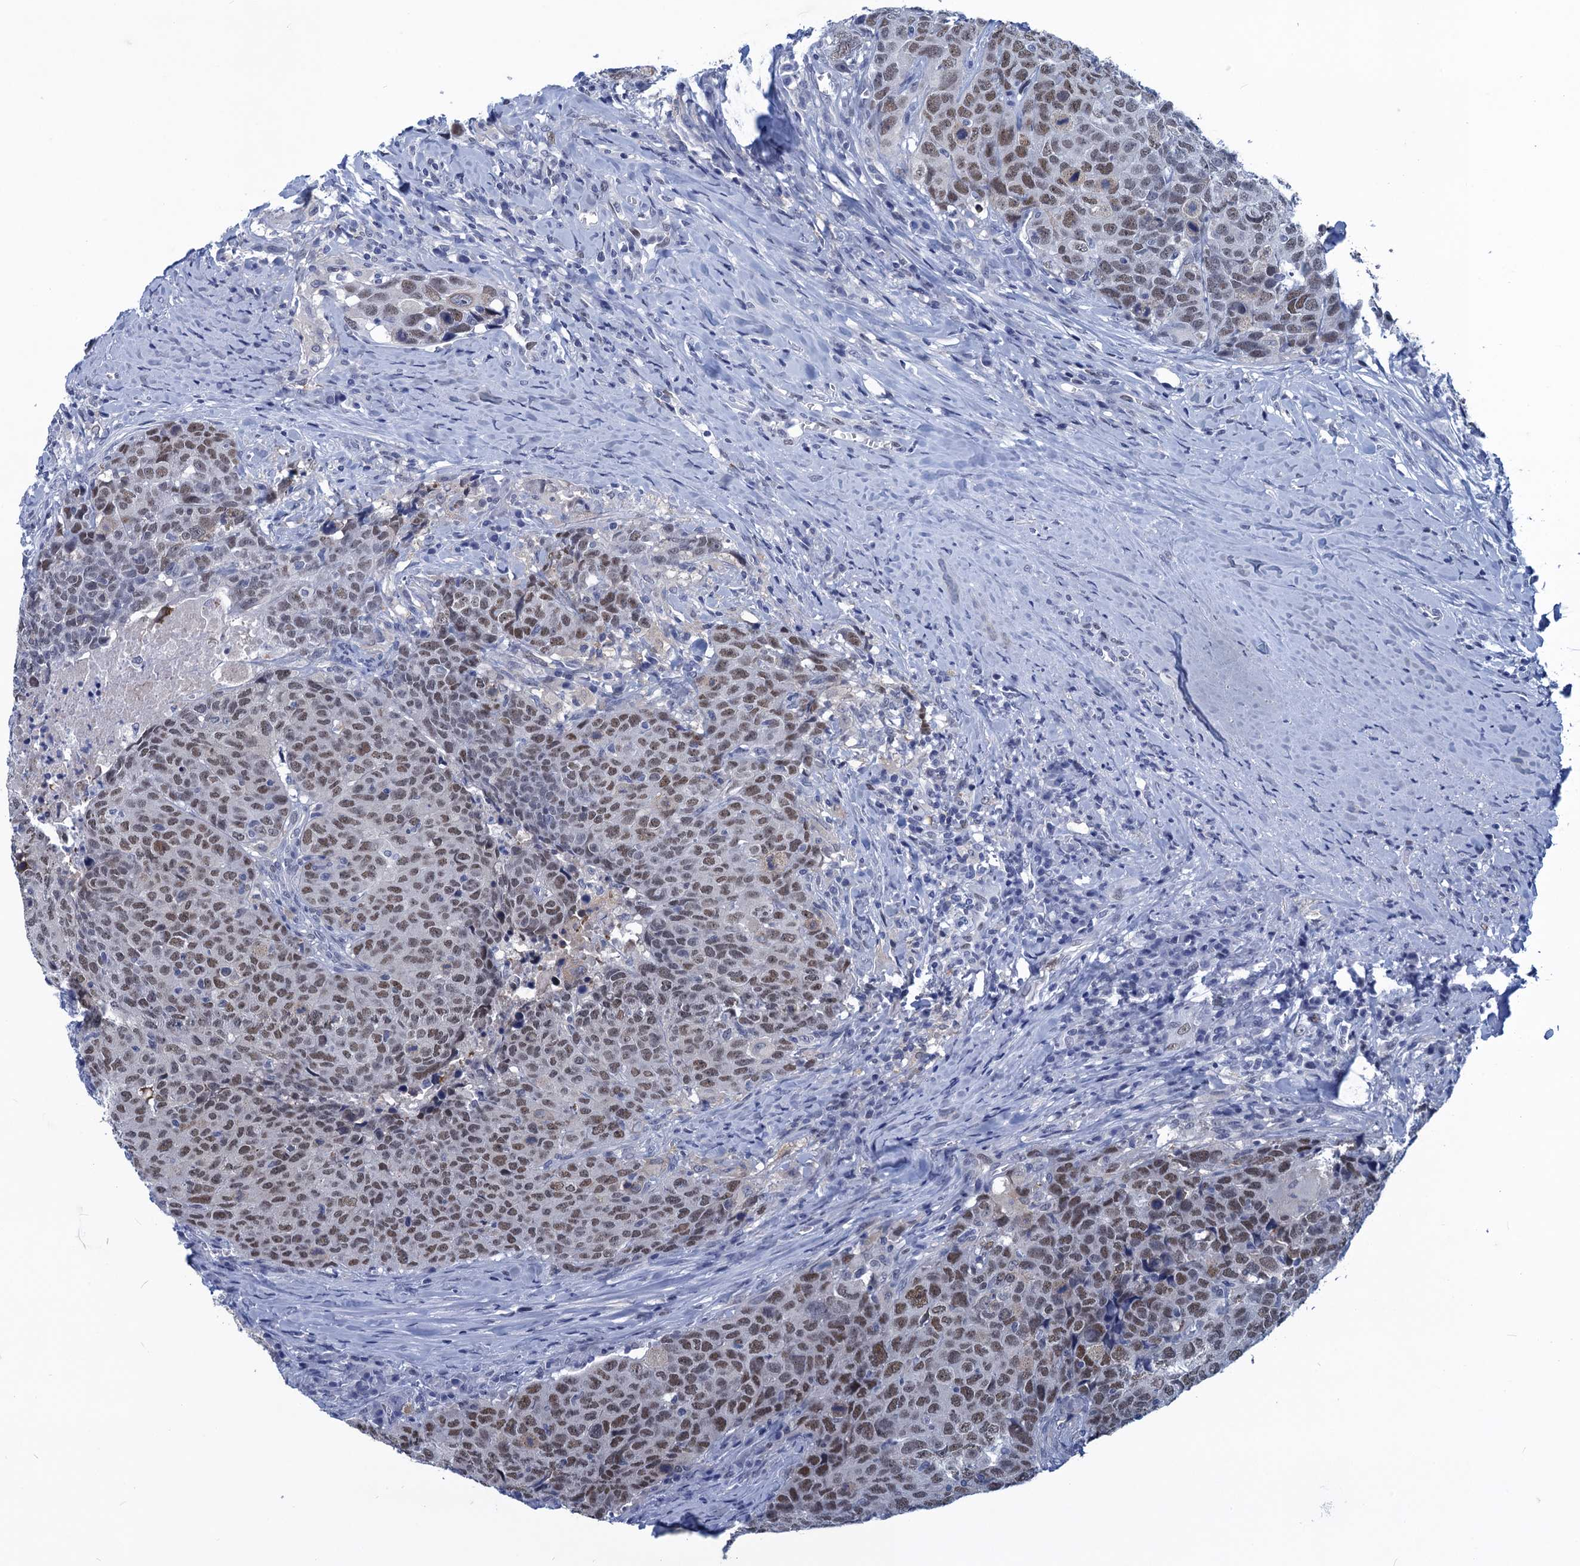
{"staining": {"intensity": "moderate", "quantity": ">75%", "location": "nuclear"}, "tissue": "head and neck cancer", "cell_type": "Tumor cells", "image_type": "cancer", "snomed": [{"axis": "morphology", "description": "Squamous cell carcinoma, NOS"}, {"axis": "topography", "description": "Head-Neck"}], "caption": "Head and neck cancer (squamous cell carcinoma) stained with DAB IHC exhibits medium levels of moderate nuclear expression in approximately >75% of tumor cells. Immunohistochemistry stains the protein in brown and the nuclei are stained blue.", "gene": "GINS3", "patient": {"sex": "male", "age": 66}}